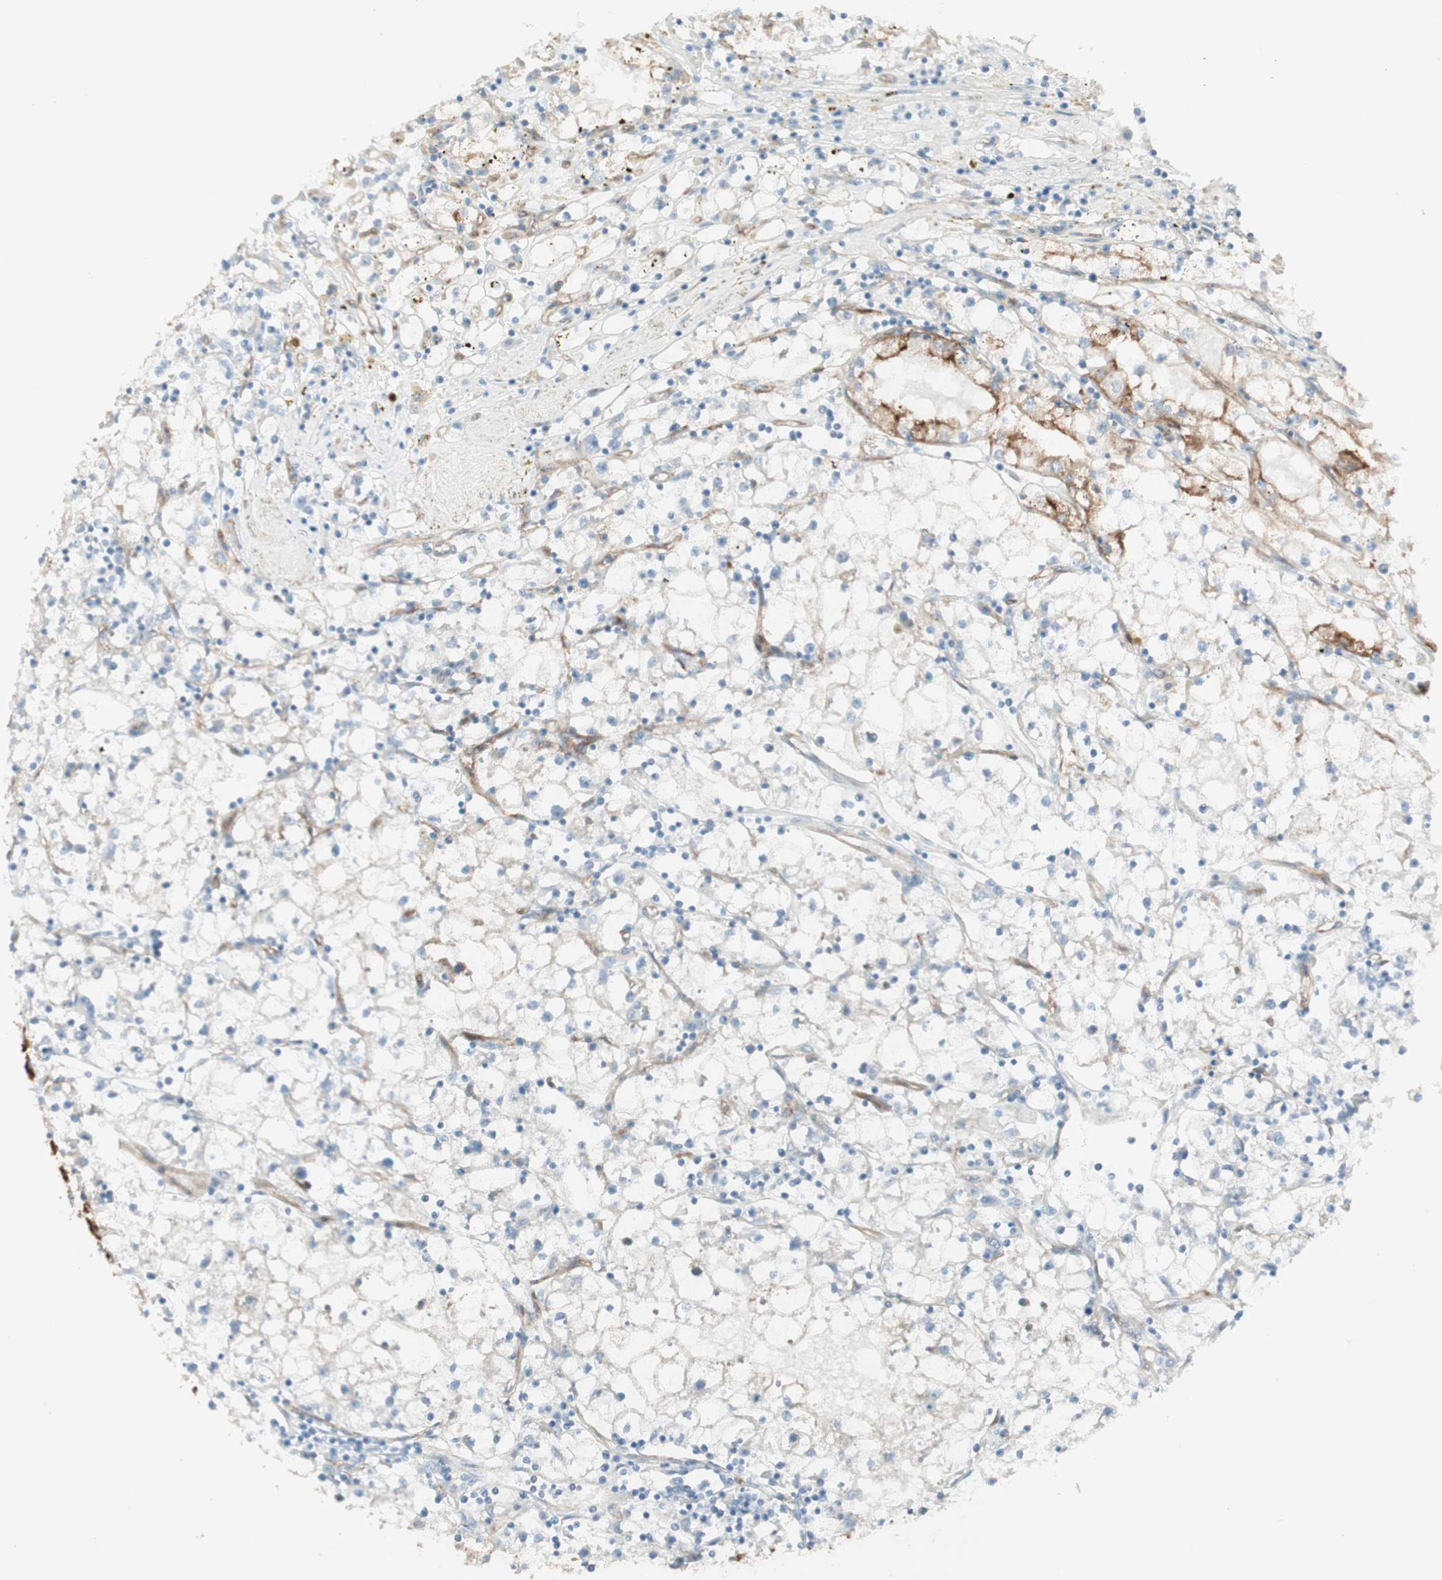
{"staining": {"intensity": "moderate", "quantity": "<25%", "location": "cytoplasmic/membranous"}, "tissue": "renal cancer", "cell_type": "Tumor cells", "image_type": "cancer", "snomed": [{"axis": "morphology", "description": "Adenocarcinoma, NOS"}, {"axis": "topography", "description": "Kidney"}], "caption": "High-magnification brightfield microscopy of renal adenocarcinoma stained with DAB (brown) and counterstained with hematoxylin (blue). tumor cells exhibit moderate cytoplasmic/membranous positivity is appreciated in approximately<25% of cells. (brown staining indicates protein expression, while blue staining denotes nuclei).", "gene": "MYO6", "patient": {"sex": "male", "age": 56}}